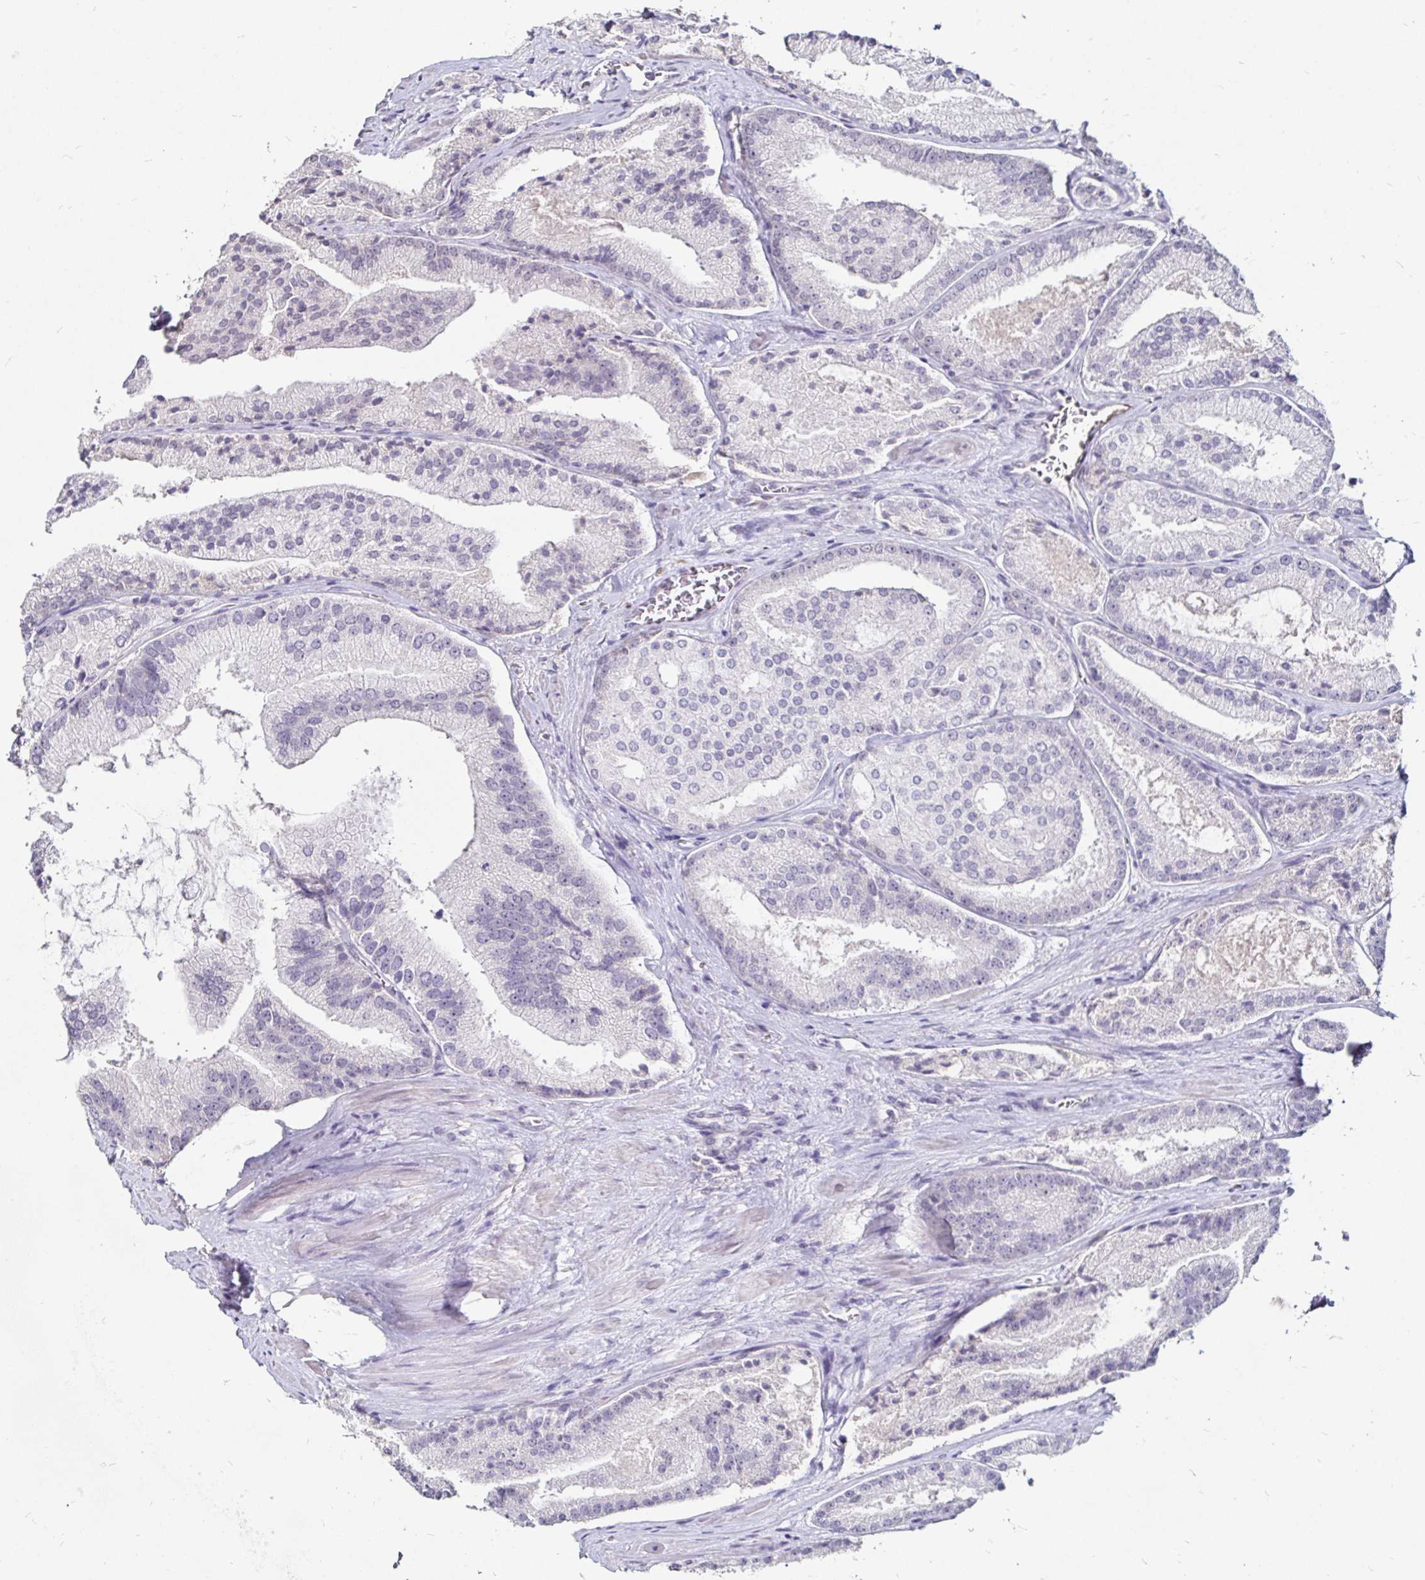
{"staining": {"intensity": "negative", "quantity": "none", "location": "none"}, "tissue": "prostate cancer", "cell_type": "Tumor cells", "image_type": "cancer", "snomed": [{"axis": "morphology", "description": "Adenocarcinoma, High grade"}, {"axis": "topography", "description": "Prostate"}], "caption": "Immunohistochemistry (IHC) histopathology image of neoplastic tissue: human prostate cancer stained with DAB (3,3'-diaminobenzidine) demonstrates no significant protein staining in tumor cells.", "gene": "FAIM2", "patient": {"sex": "male", "age": 73}}